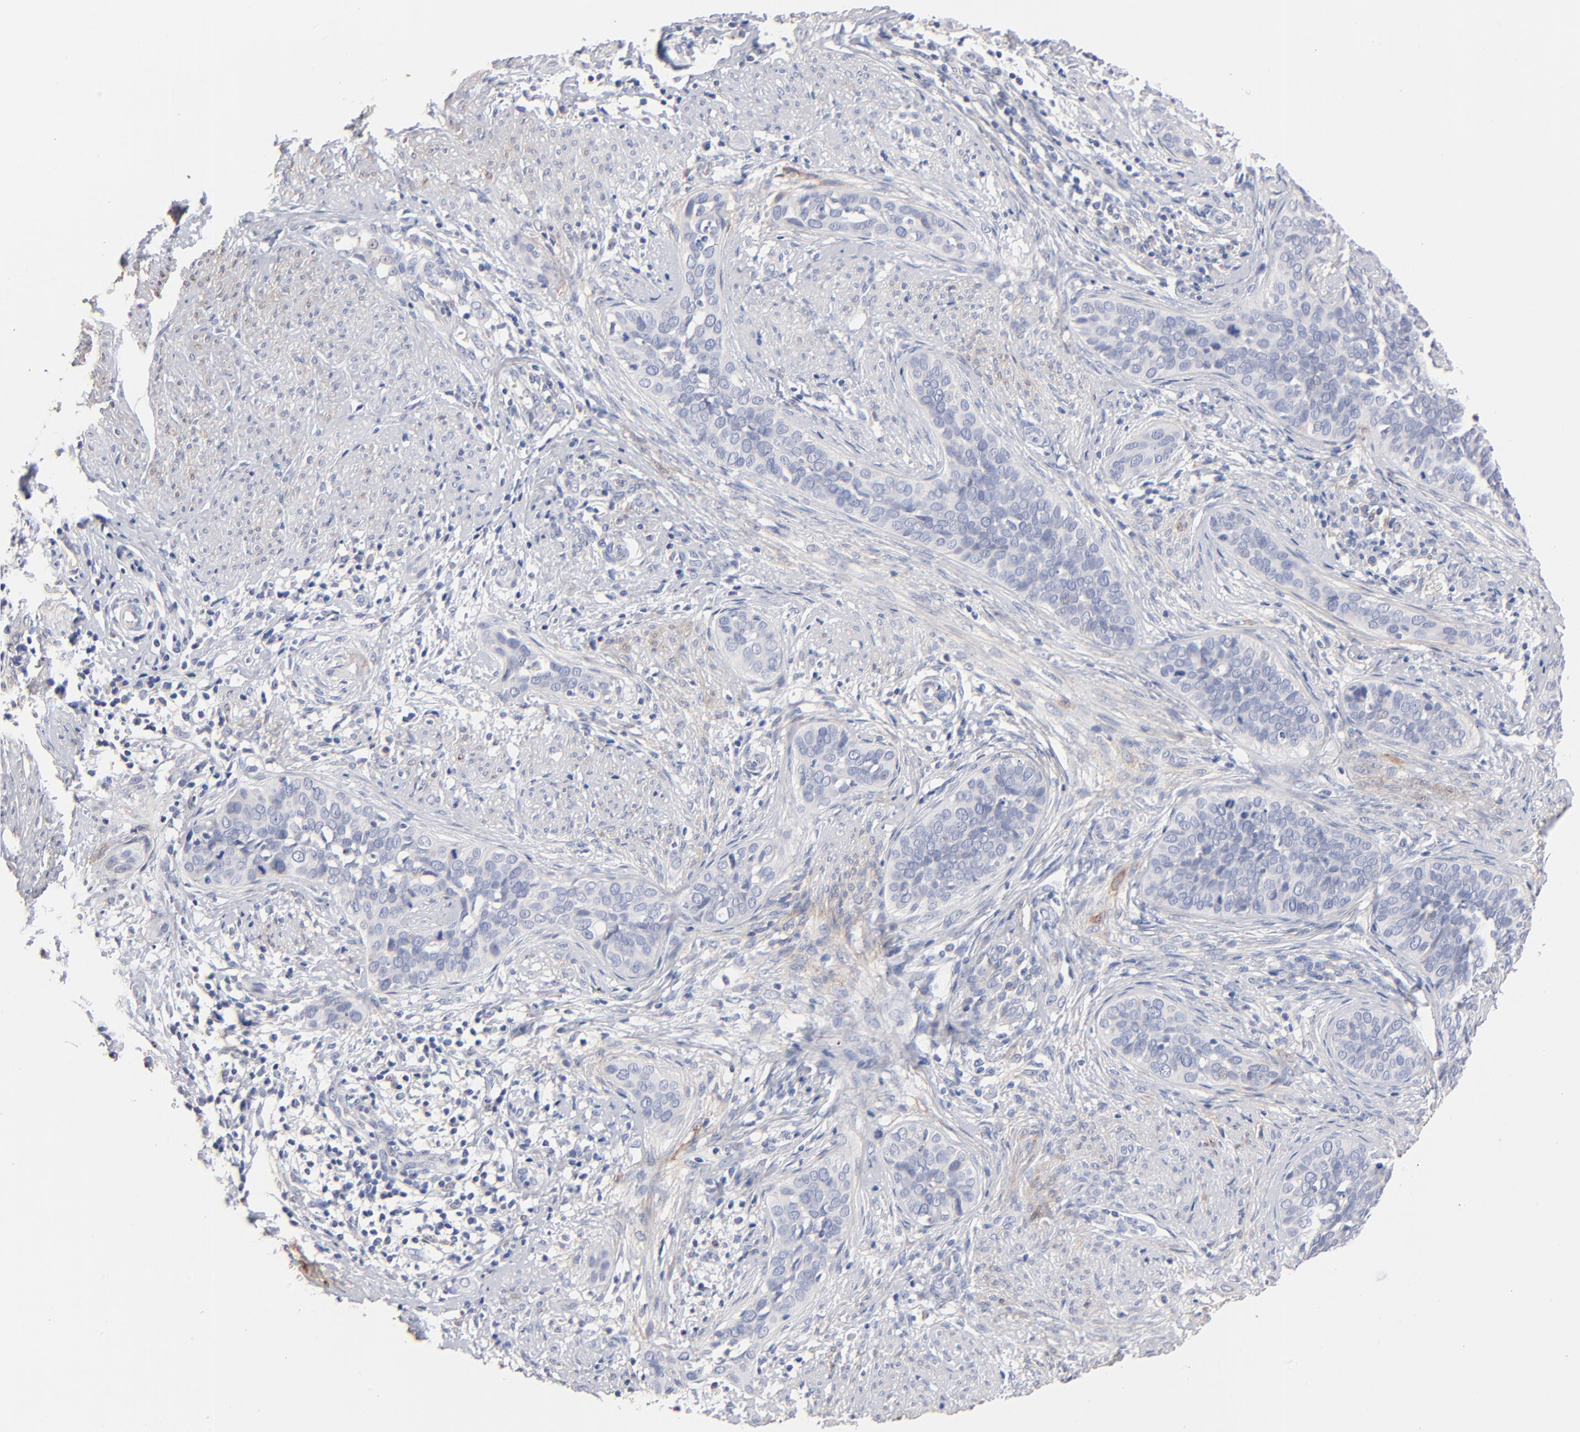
{"staining": {"intensity": "negative", "quantity": "none", "location": "none"}, "tissue": "cervical cancer", "cell_type": "Tumor cells", "image_type": "cancer", "snomed": [{"axis": "morphology", "description": "Squamous cell carcinoma, NOS"}, {"axis": "topography", "description": "Cervix"}], "caption": "Micrograph shows no significant protein positivity in tumor cells of squamous cell carcinoma (cervical). Nuclei are stained in blue.", "gene": "ITGA8", "patient": {"sex": "female", "age": 31}}